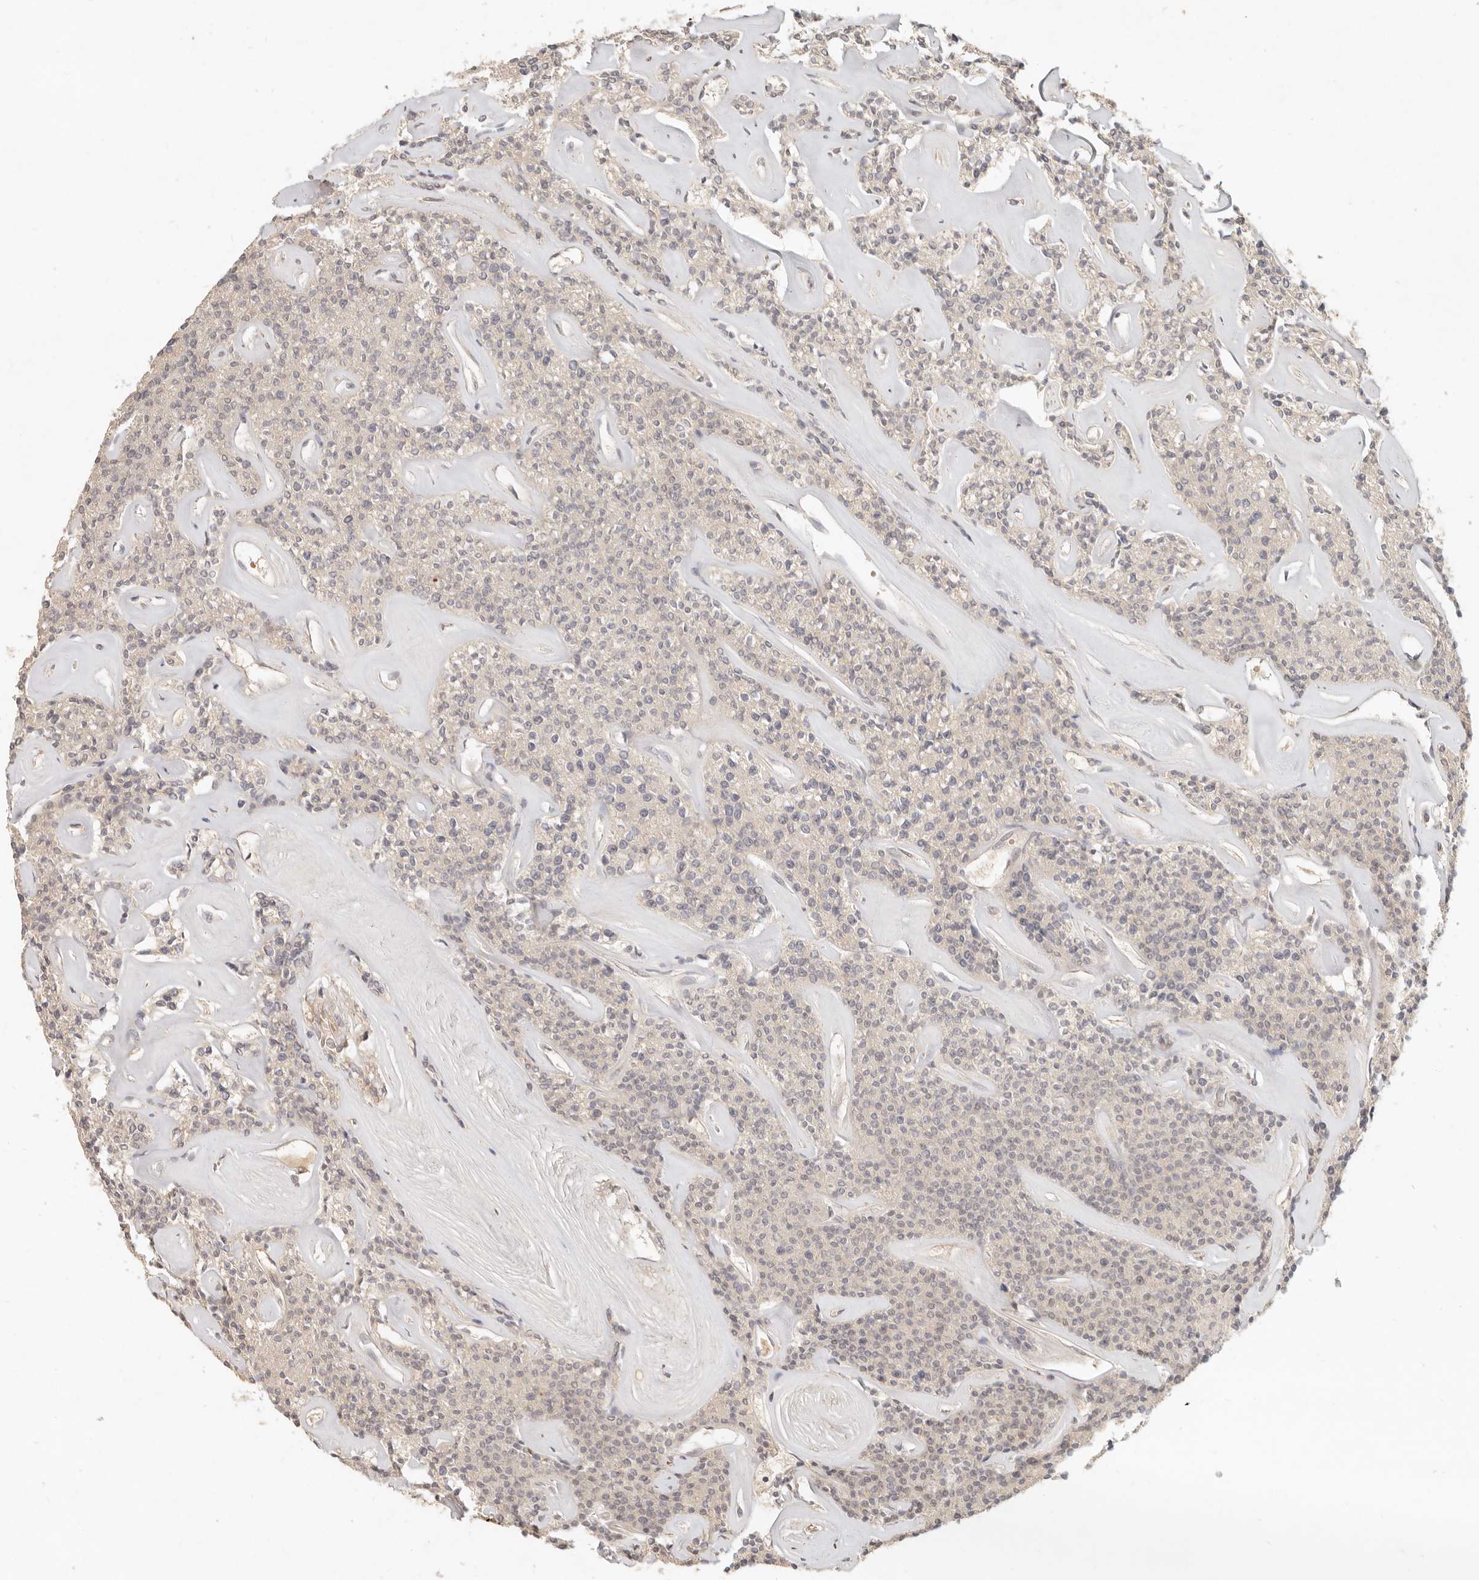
{"staining": {"intensity": "weak", "quantity": "25%-75%", "location": "cytoplasmic/membranous"}, "tissue": "parathyroid gland", "cell_type": "Glandular cells", "image_type": "normal", "snomed": [{"axis": "morphology", "description": "Normal tissue, NOS"}, {"axis": "topography", "description": "Parathyroid gland"}], "caption": "This histopathology image reveals IHC staining of normal human parathyroid gland, with low weak cytoplasmic/membranous staining in approximately 25%-75% of glandular cells.", "gene": "UBXN11", "patient": {"sex": "male", "age": 46}}